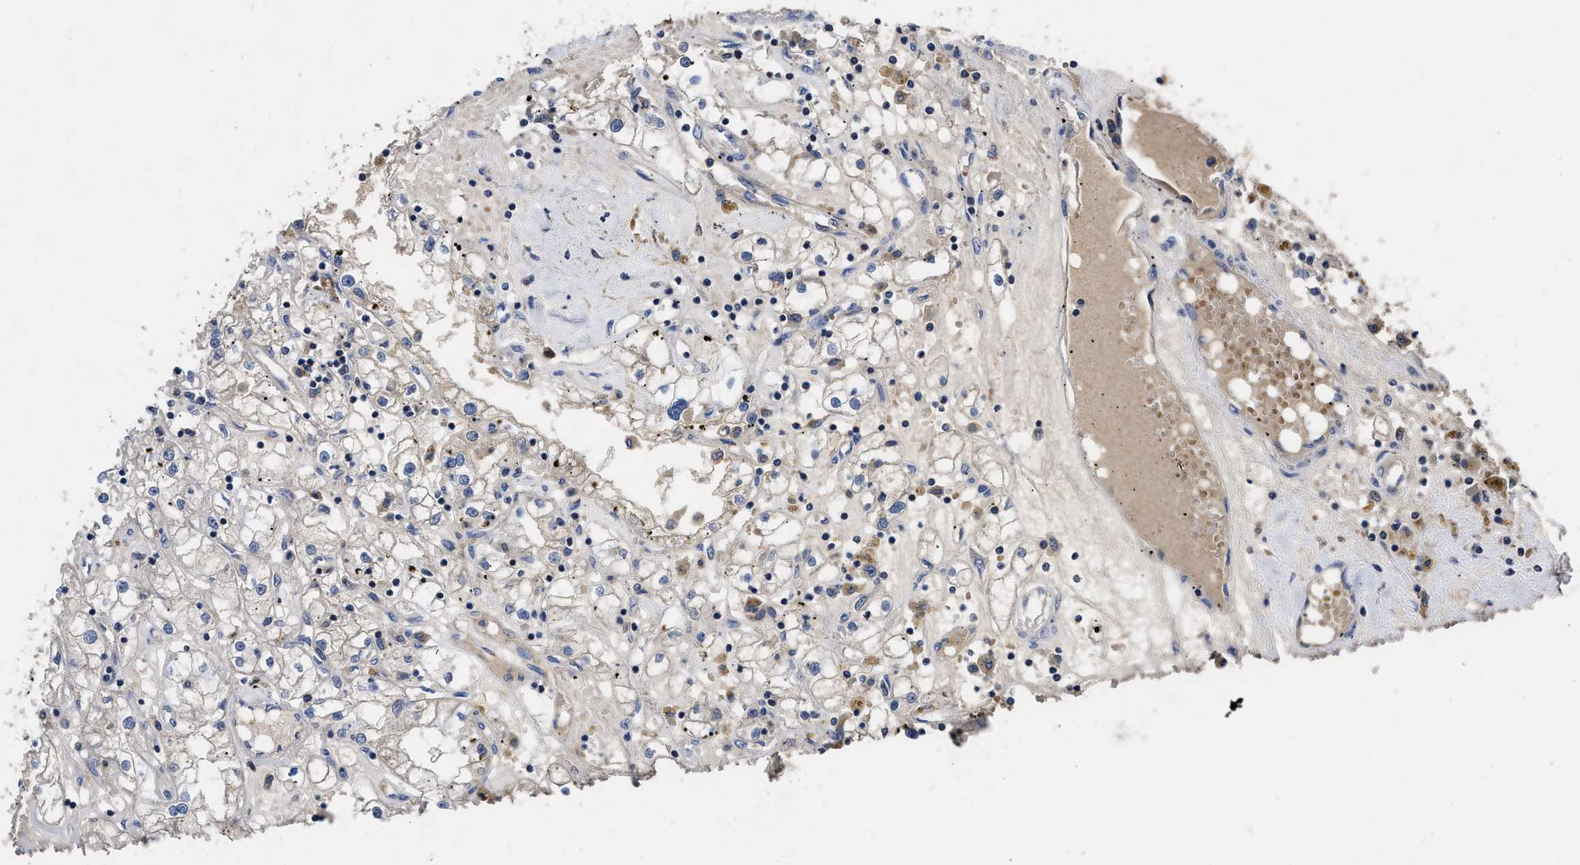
{"staining": {"intensity": "weak", "quantity": "<25%", "location": "cytoplasmic/membranous"}, "tissue": "renal cancer", "cell_type": "Tumor cells", "image_type": "cancer", "snomed": [{"axis": "morphology", "description": "Adenocarcinoma, NOS"}, {"axis": "topography", "description": "Kidney"}], "caption": "The immunohistochemistry (IHC) histopathology image has no significant staining in tumor cells of renal cancer tissue.", "gene": "YBEY", "patient": {"sex": "male", "age": 56}}